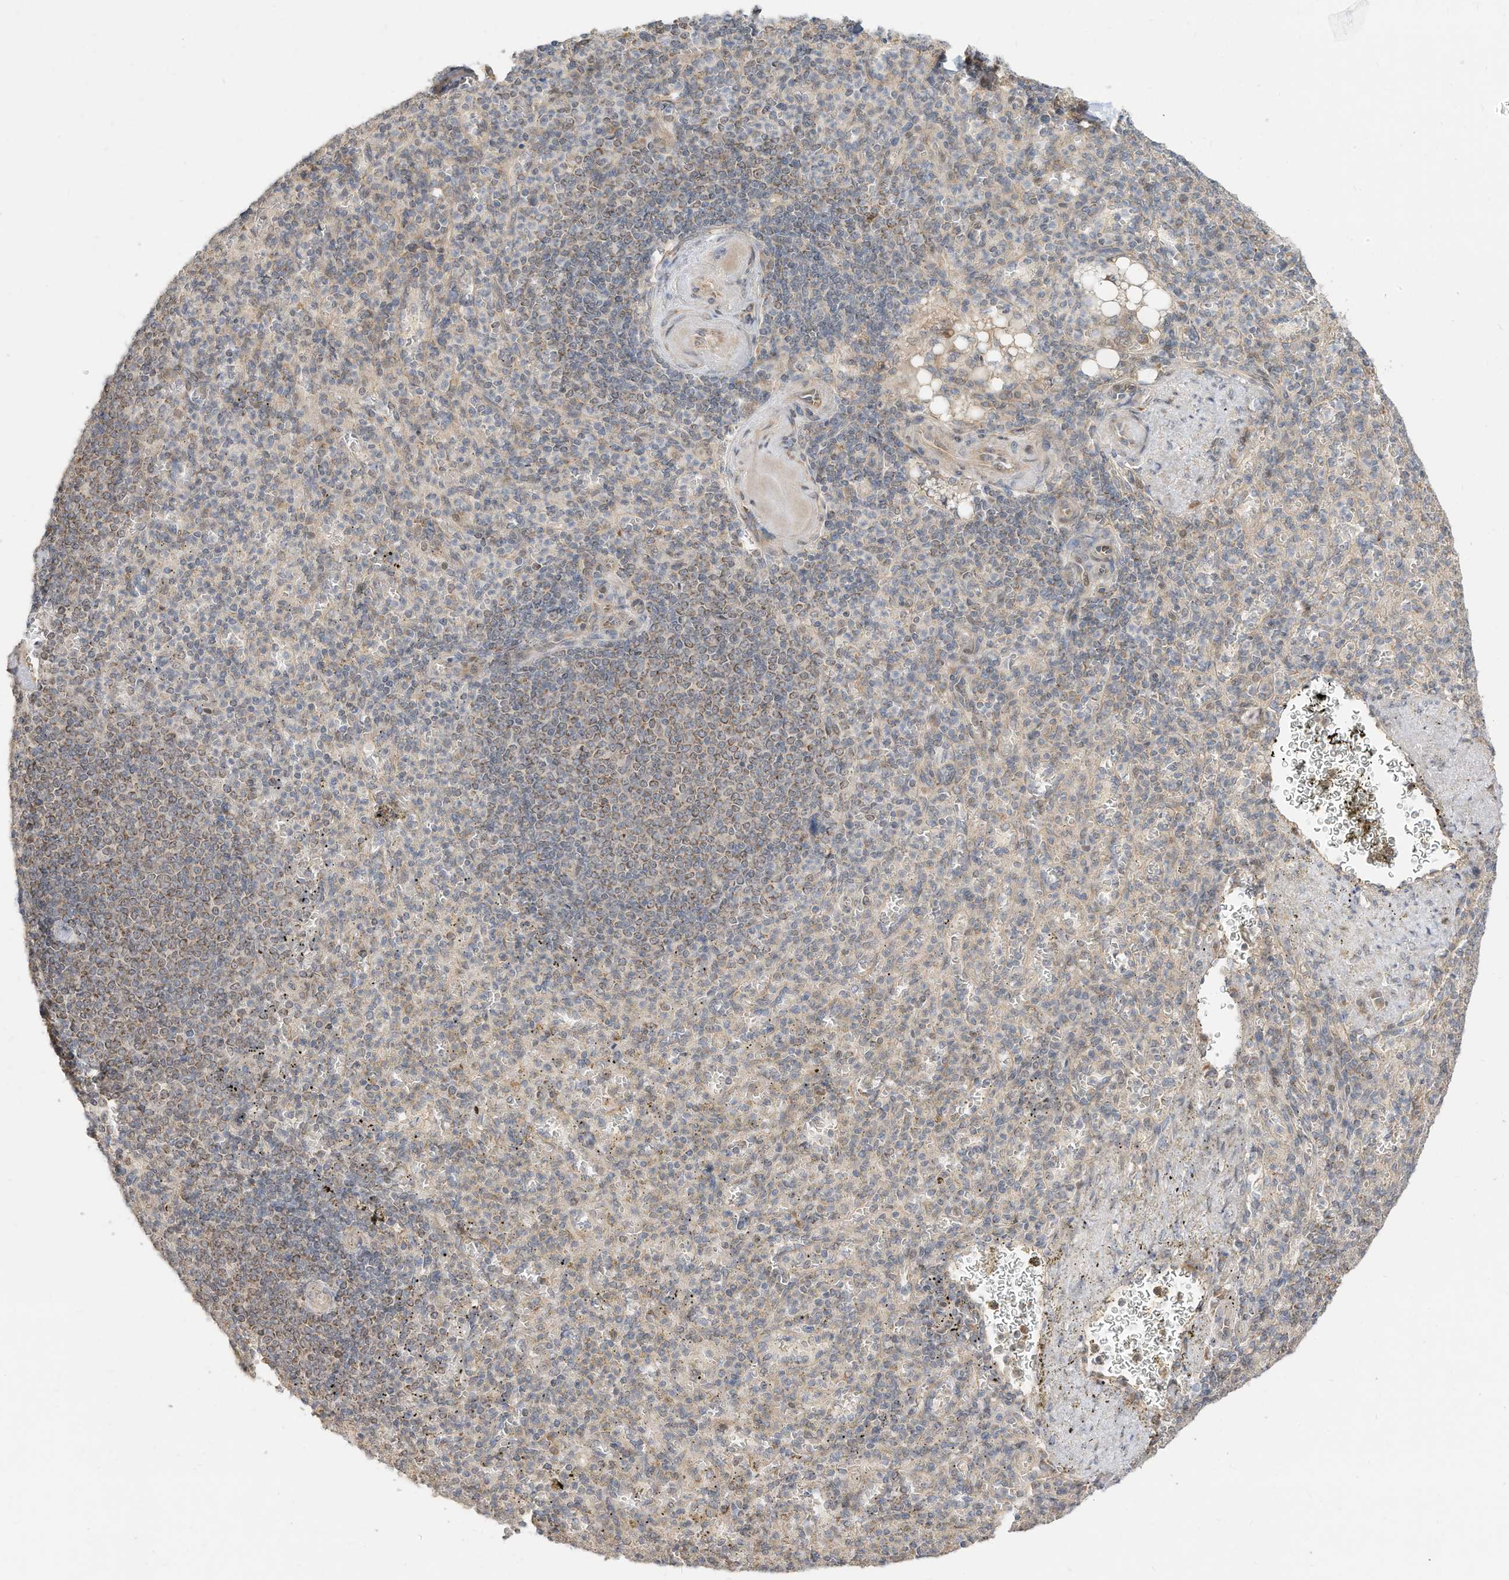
{"staining": {"intensity": "weak", "quantity": "25%-75%", "location": "cytoplasmic/membranous"}, "tissue": "spleen", "cell_type": "Cells in red pulp", "image_type": "normal", "snomed": [{"axis": "morphology", "description": "Normal tissue, NOS"}, {"axis": "topography", "description": "Spleen"}], "caption": "Spleen stained for a protein displays weak cytoplasmic/membranous positivity in cells in red pulp. (Stains: DAB (3,3'-diaminobenzidine) in brown, nuclei in blue, Microscopy: brightfield microscopy at high magnification).", "gene": "CAGE1", "patient": {"sex": "female", "age": 74}}